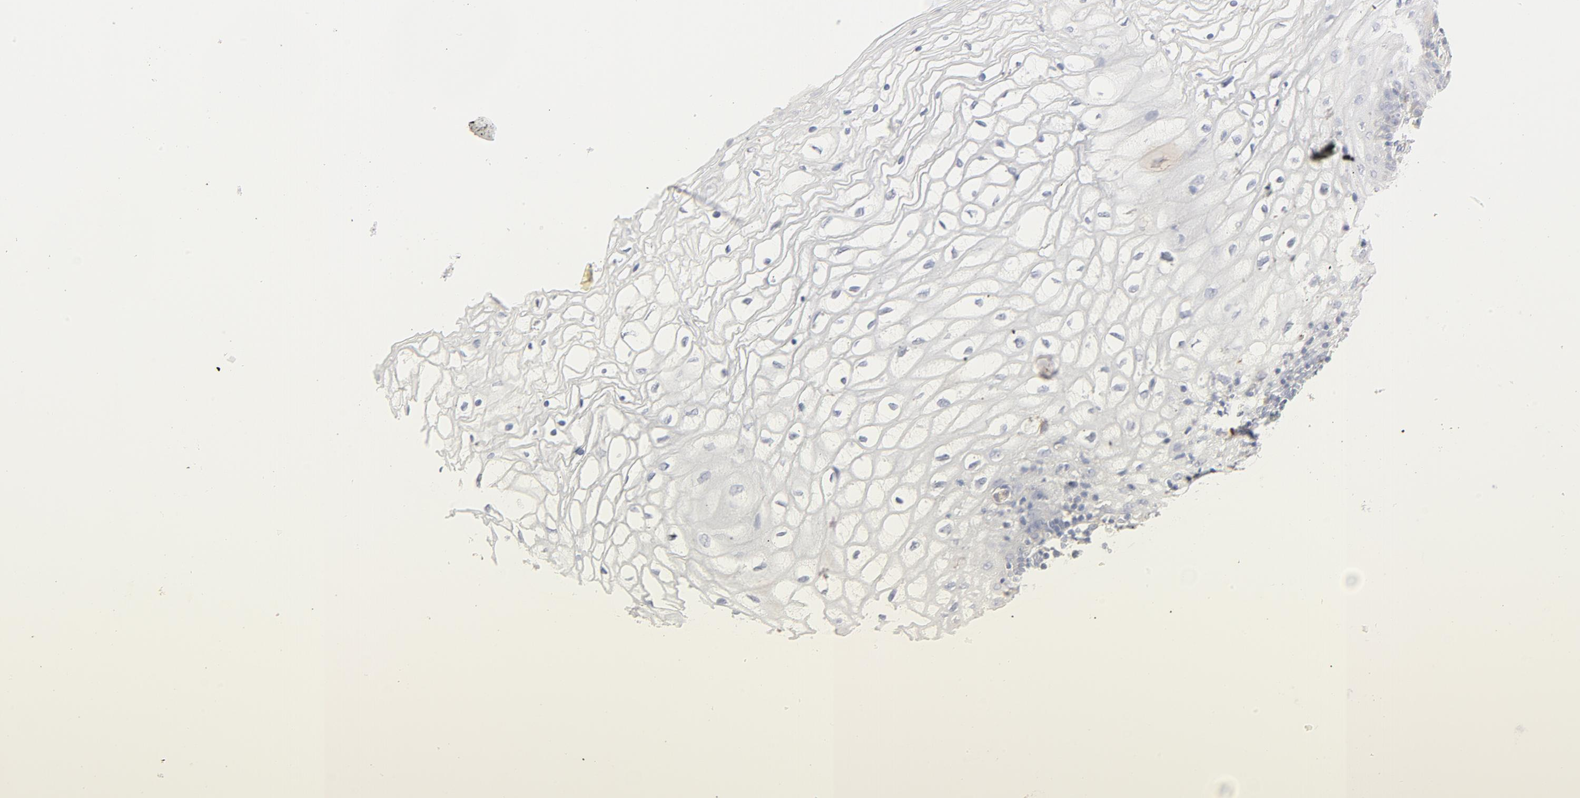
{"staining": {"intensity": "negative", "quantity": "none", "location": "none"}, "tissue": "vagina", "cell_type": "Squamous epithelial cells", "image_type": "normal", "snomed": [{"axis": "morphology", "description": "Normal tissue, NOS"}, {"axis": "topography", "description": "Vagina"}], "caption": "DAB immunohistochemical staining of unremarkable vagina shows no significant expression in squamous epithelial cells. (Stains: DAB IHC with hematoxylin counter stain, Microscopy: brightfield microscopy at high magnification).", "gene": "FCGBP", "patient": {"sex": "female", "age": 34}}